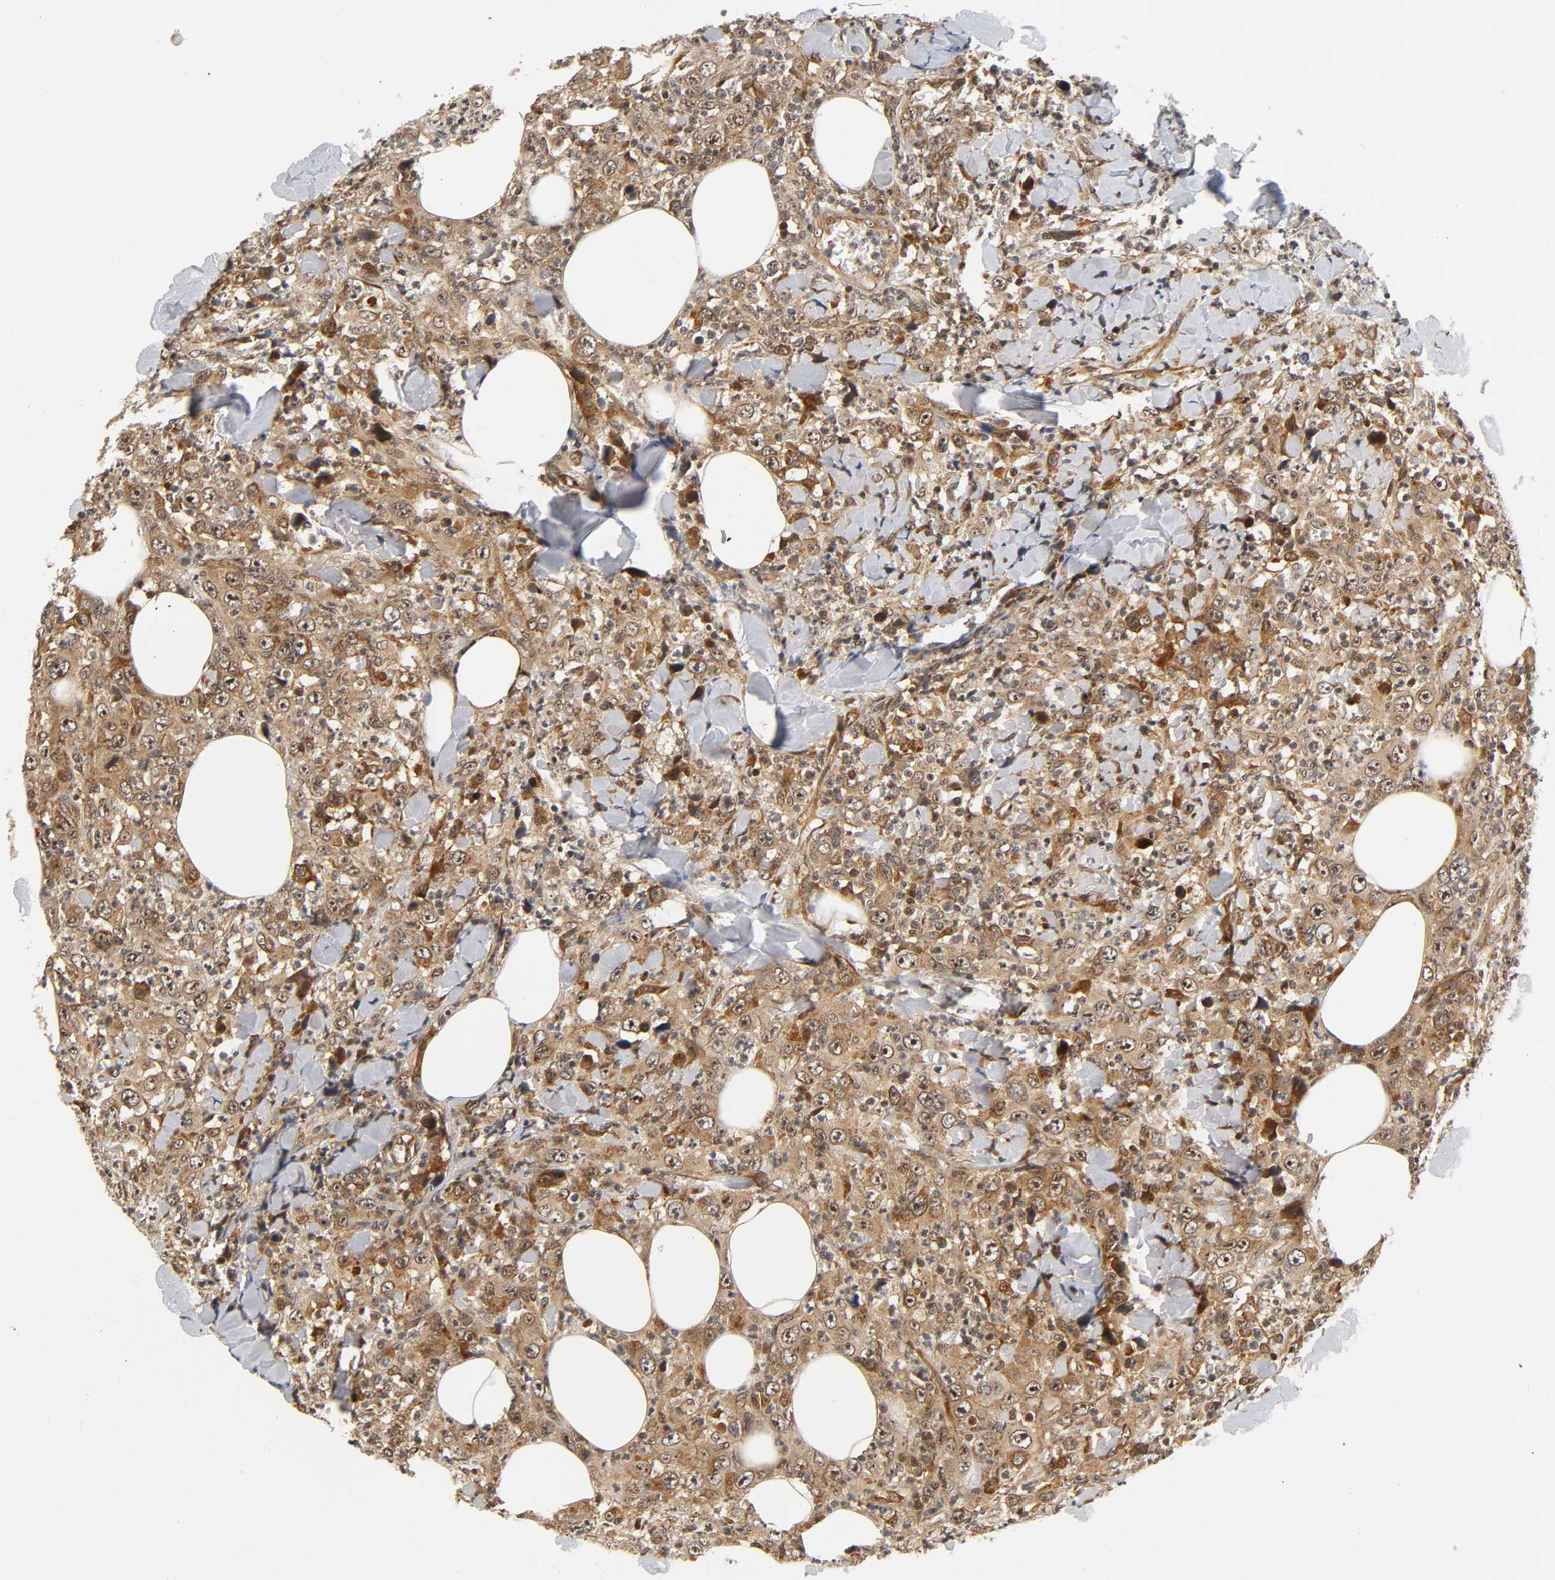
{"staining": {"intensity": "moderate", "quantity": ">75%", "location": "cytoplasmic/membranous,nuclear"}, "tissue": "thyroid cancer", "cell_type": "Tumor cells", "image_type": "cancer", "snomed": [{"axis": "morphology", "description": "Carcinoma, NOS"}, {"axis": "topography", "description": "Thyroid gland"}], "caption": "Immunohistochemistry (IHC) photomicrograph of thyroid cancer stained for a protein (brown), which exhibits medium levels of moderate cytoplasmic/membranous and nuclear staining in approximately >75% of tumor cells.", "gene": "IQCJ-SCHIP1", "patient": {"sex": "female", "age": 77}}